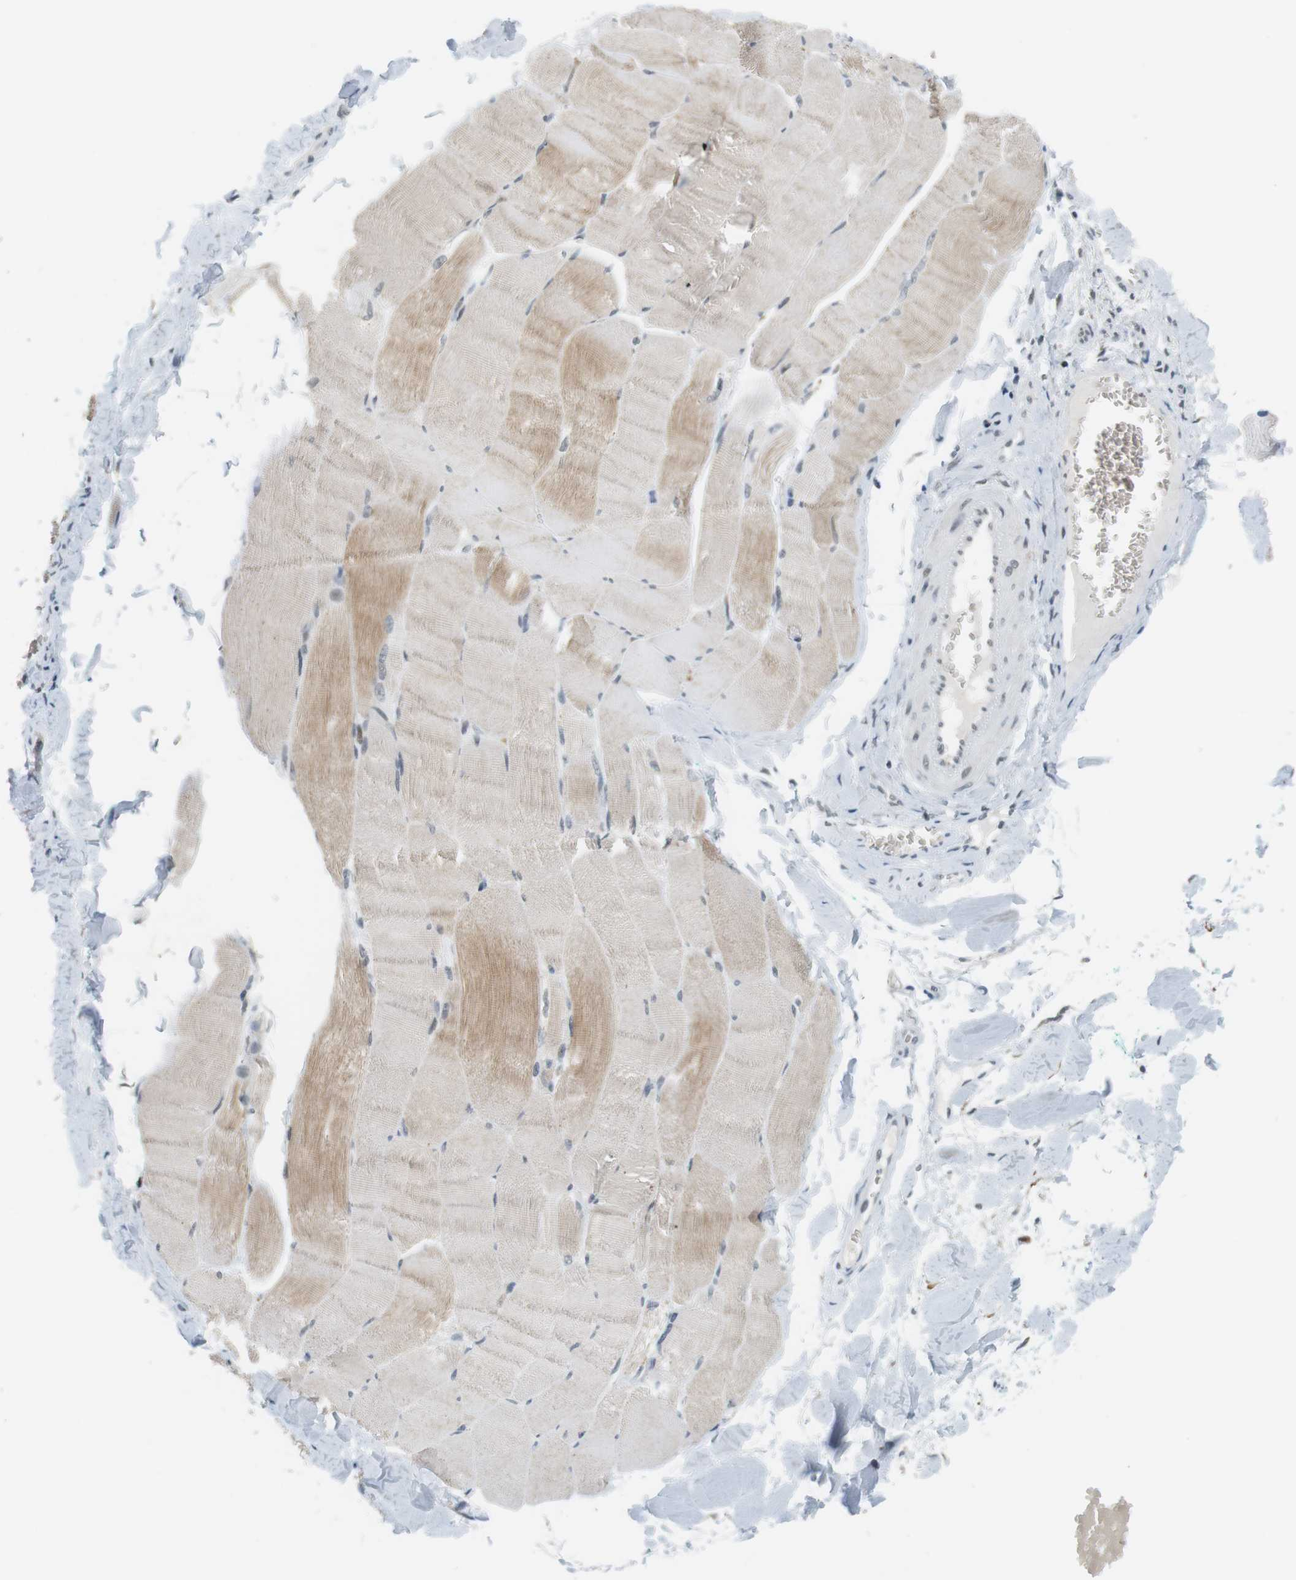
{"staining": {"intensity": "moderate", "quantity": "25%-75%", "location": "cytoplasmic/membranous"}, "tissue": "skeletal muscle", "cell_type": "Myocytes", "image_type": "normal", "snomed": [{"axis": "morphology", "description": "Normal tissue, NOS"}, {"axis": "morphology", "description": "Squamous cell carcinoma, NOS"}, {"axis": "topography", "description": "Skeletal muscle"}], "caption": "This histopathology image exhibits immunohistochemistry staining of normal skeletal muscle, with medium moderate cytoplasmic/membranous staining in about 25%-75% of myocytes.", "gene": "RNF38", "patient": {"sex": "male", "age": 51}}